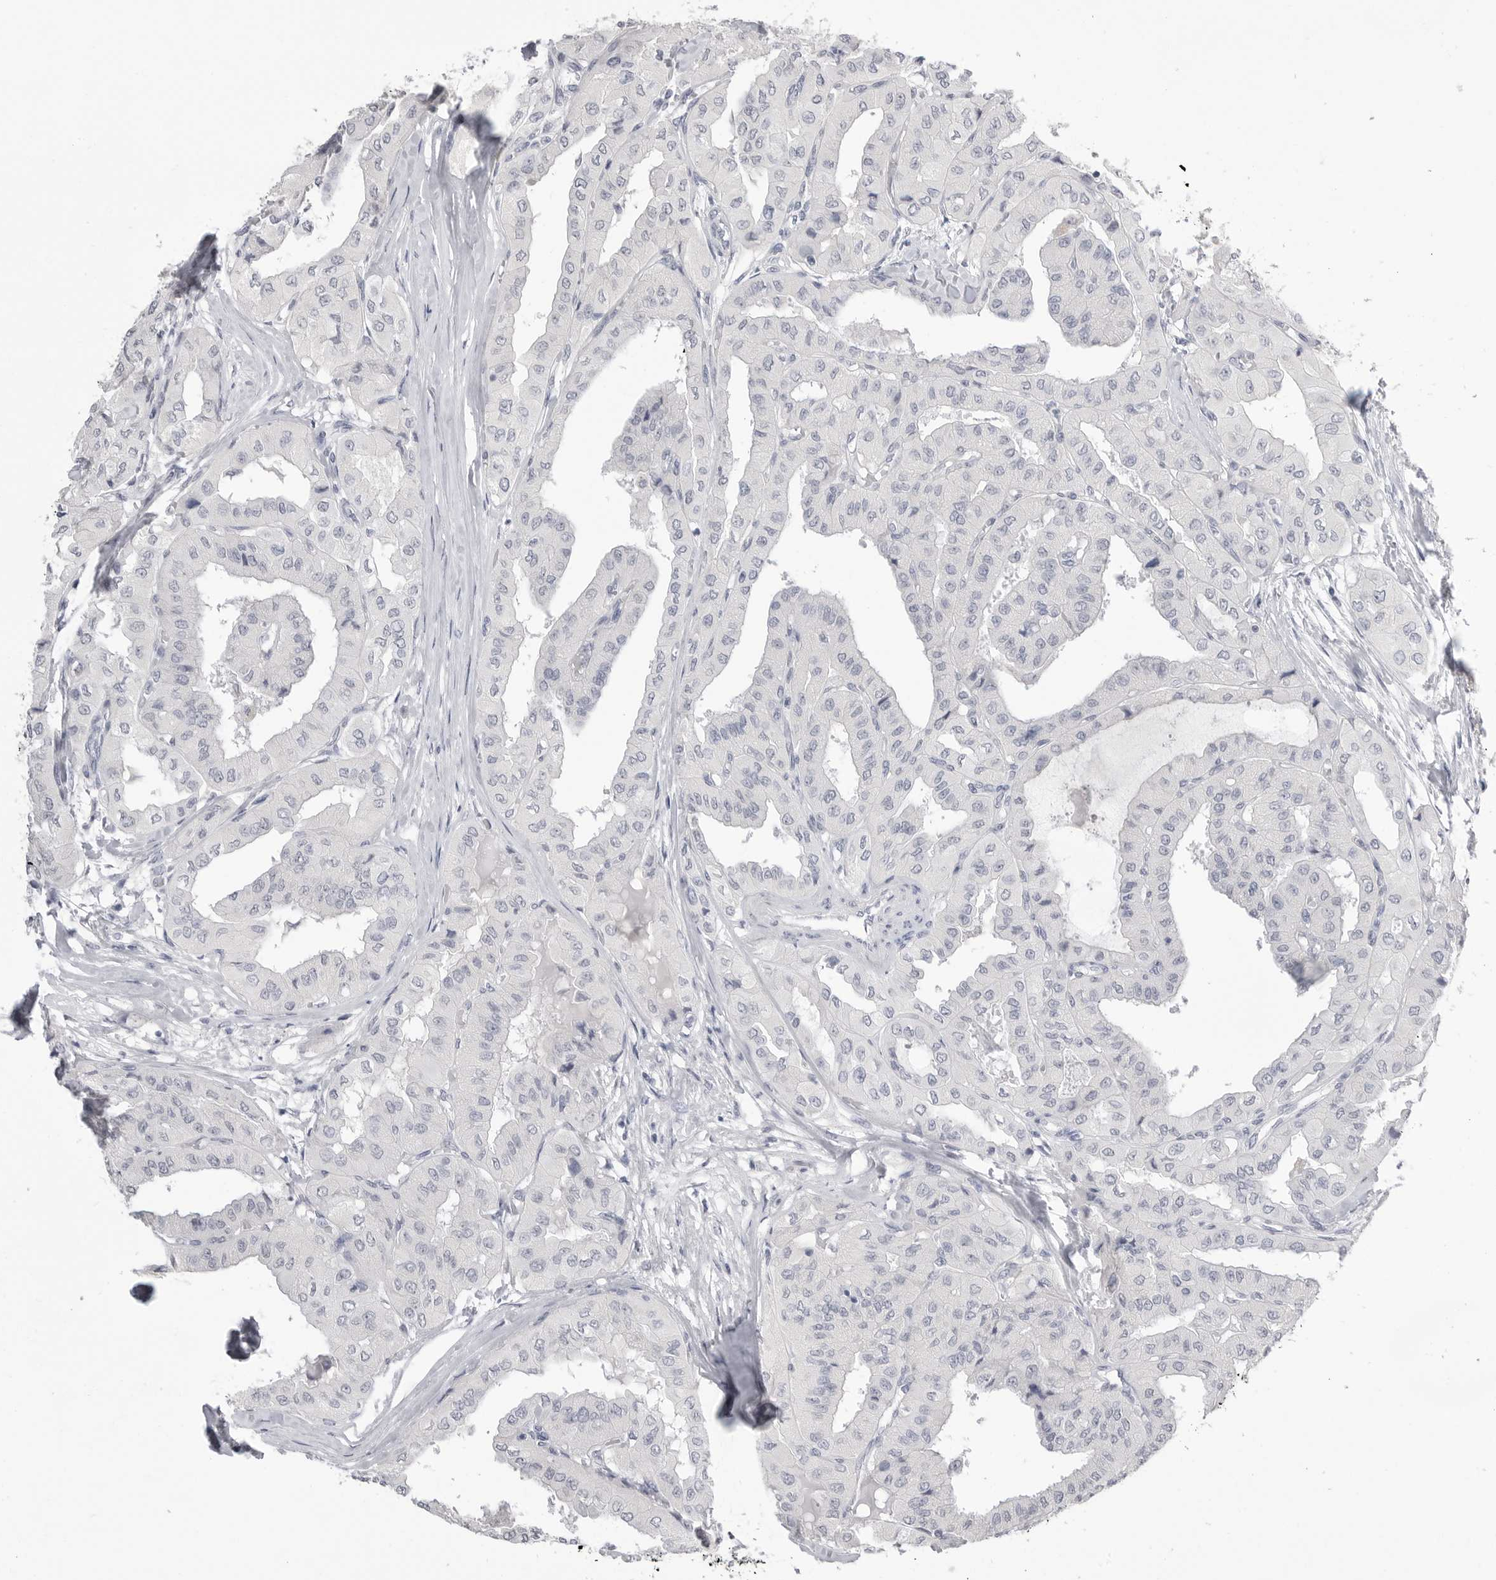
{"staining": {"intensity": "negative", "quantity": "none", "location": "none"}, "tissue": "thyroid cancer", "cell_type": "Tumor cells", "image_type": "cancer", "snomed": [{"axis": "morphology", "description": "Papillary adenocarcinoma, NOS"}, {"axis": "topography", "description": "Thyroid gland"}], "caption": "High magnification brightfield microscopy of thyroid cancer (papillary adenocarcinoma) stained with DAB (brown) and counterstained with hematoxylin (blue): tumor cells show no significant expression.", "gene": "CPB1", "patient": {"sex": "female", "age": 59}}